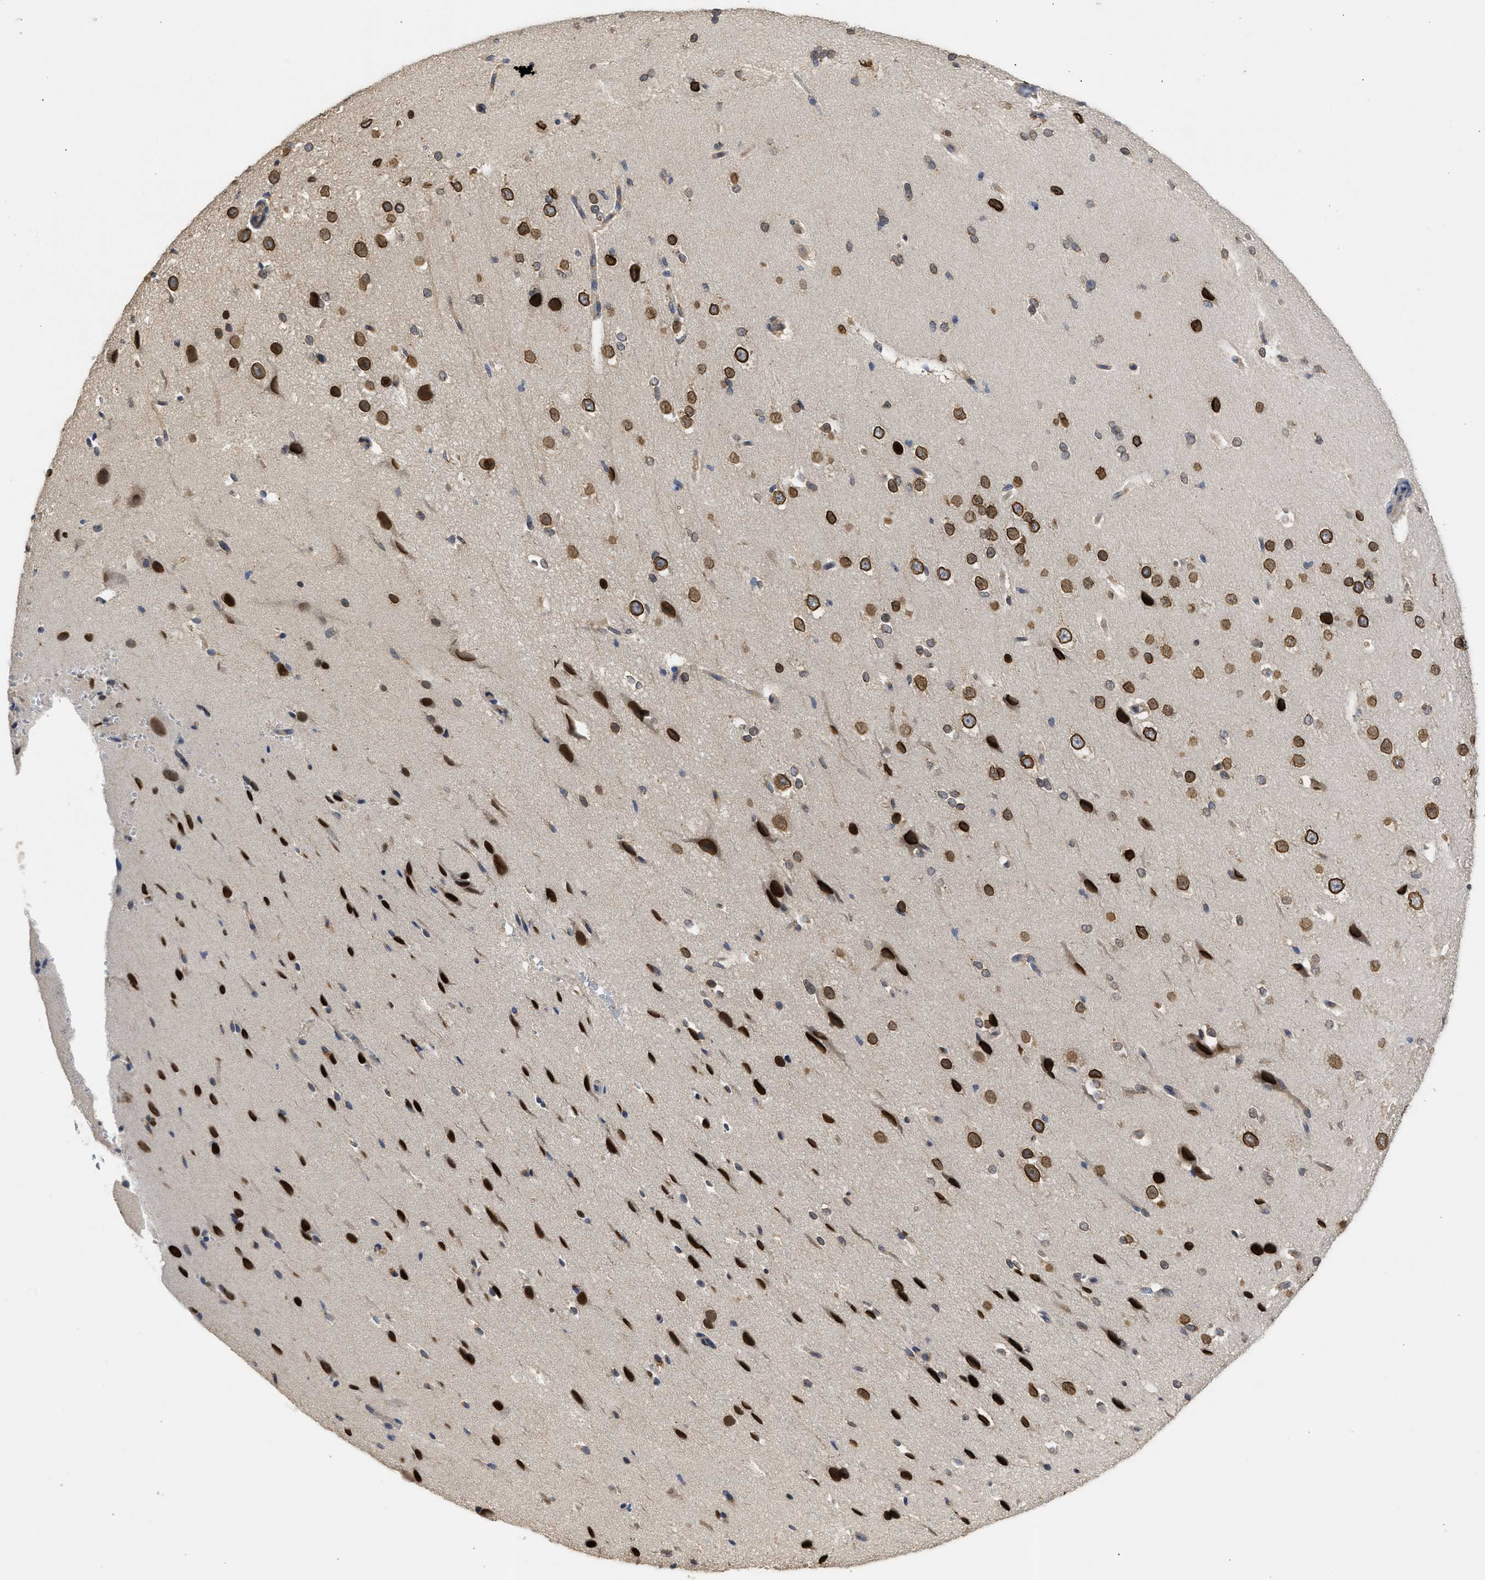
{"staining": {"intensity": "weak", "quantity": "25%-75%", "location": "cytoplasmic/membranous,nuclear"}, "tissue": "cerebral cortex", "cell_type": "Endothelial cells", "image_type": "normal", "snomed": [{"axis": "morphology", "description": "Normal tissue, NOS"}, {"axis": "morphology", "description": "Developmental malformation"}, {"axis": "topography", "description": "Cerebral cortex"}], "caption": "IHC histopathology image of normal cerebral cortex: human cerebral cortex stained using IHC displays low levels of weak protein expression localized specifically in the cytoplasmic/membranous,nuclear of endothelial cells, appearing as a cytoplasmic/membranous,nuclear brown color.", "gene": "DNAJC1", "patient": {"sex": "female", "age": 30}}